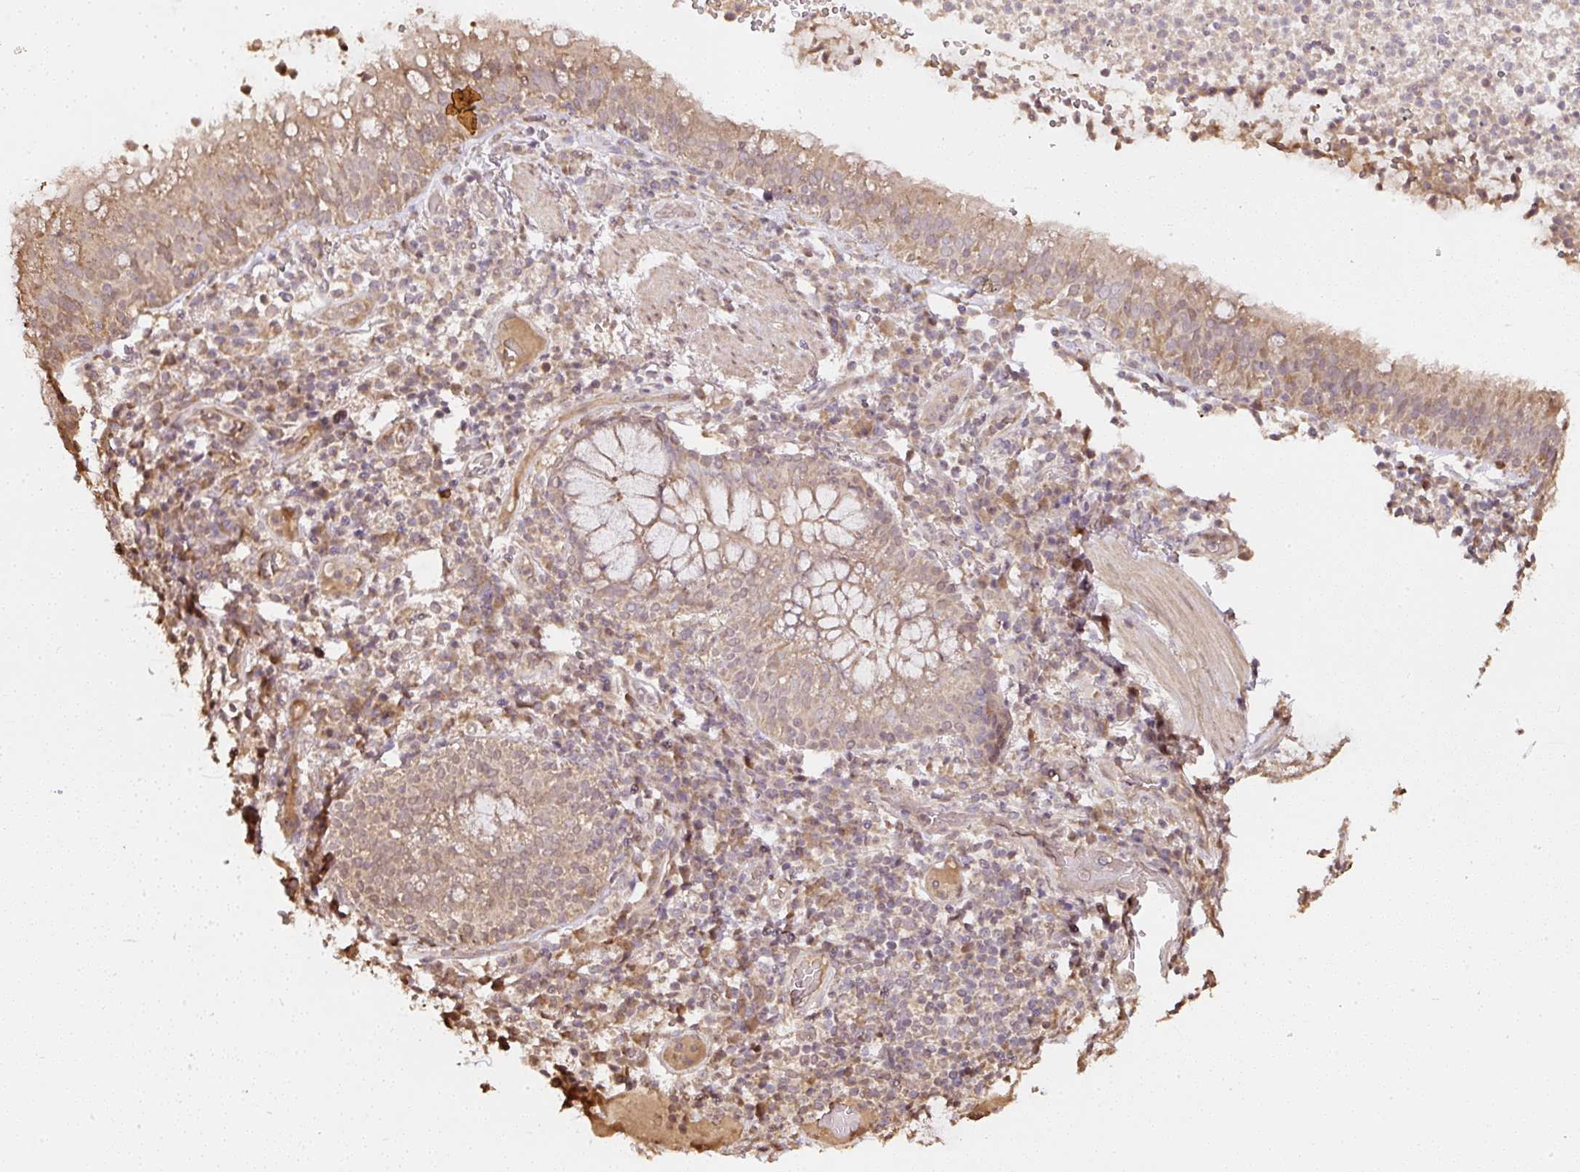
{"staining": {"intensity": "moderate", "quantity": ">75%", "location": "cytoplasmic/membranous,nuclear"}, "tissue": "bronchus", "cell_type": "Respiratory epithelial cells", "image_type": "normal", "snomed": [{"axis": "morphology", "description": "Normal tissue, NOS"}, {"axis": "topography", "description": "Cartilage tissue"}, {"axis": "topography", "description": "Bronchus"}], "caption": "The micrograph displays immunohistochemical staining of benign bronchus. There is moderate cytoplasmic/membranous,nuclear expression is appreciated in about >75% of respiratory epithelial cells. The protein is stained brown, and the nuclei are stained in blue (DAB (3,3'-diaminobenzidine) IHC with brightfield microscopy, high magnification).", "gene": "TMEM170B", "patient": {"sex": "male", "age": 56}}